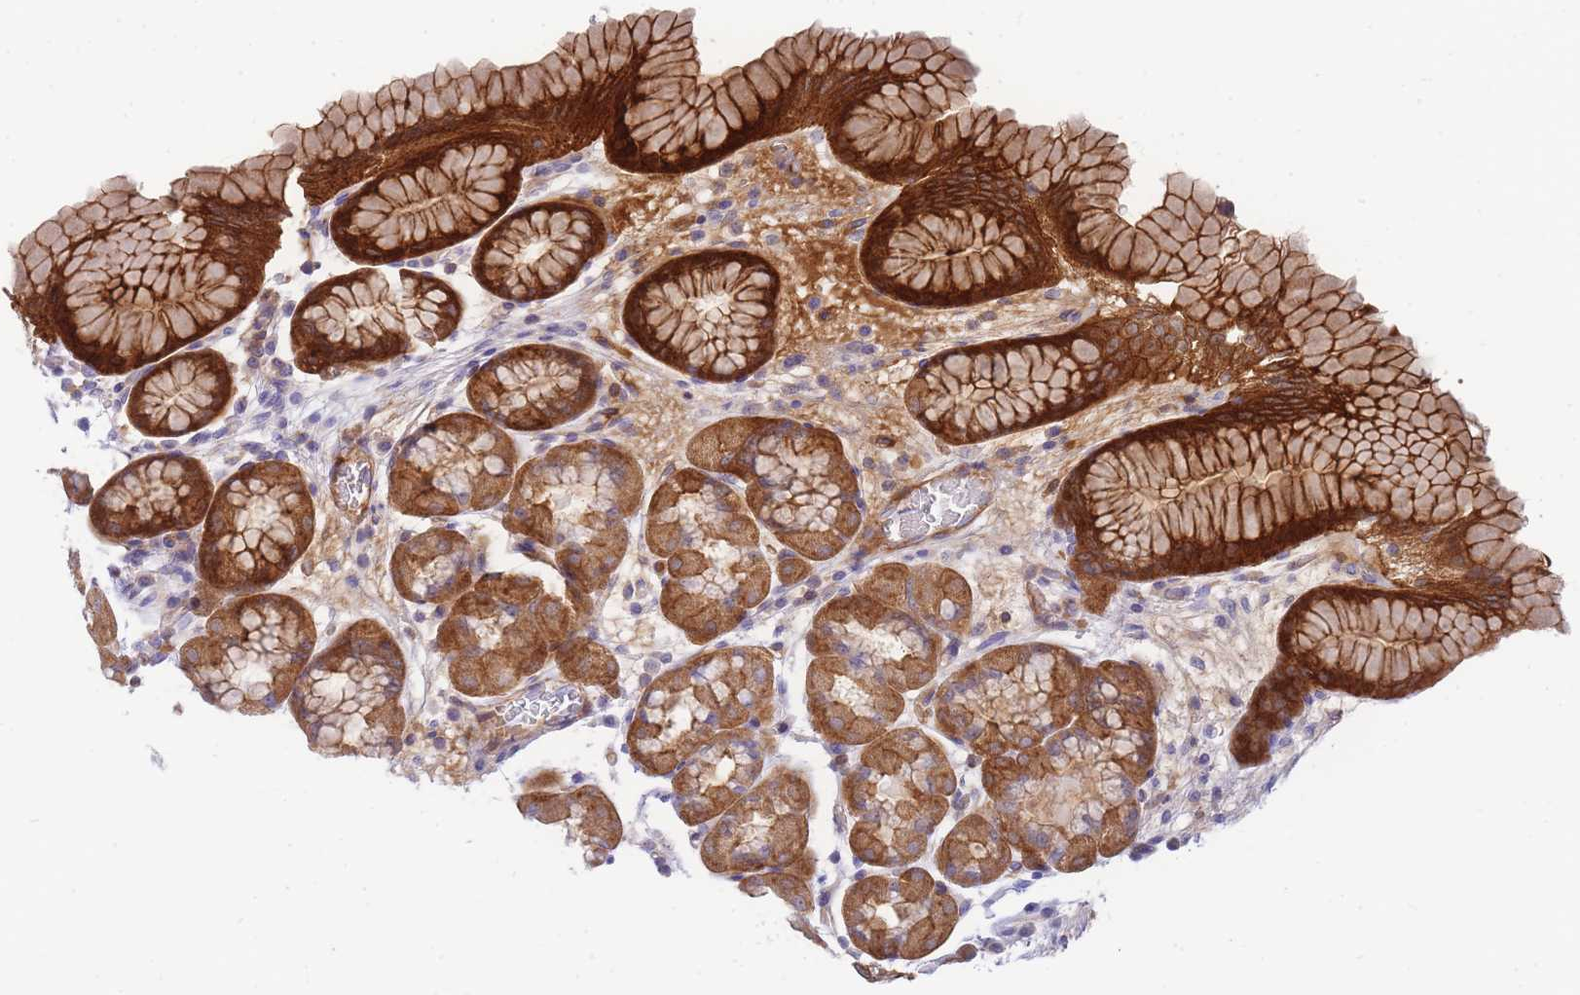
{"staining": {"intensity": "strong", "quantity": "25%-75%", "location": "cytoplasmic/membranous"}, "tissue": "stomach", "cell_type": "Glandular cells", "image_type": "normal", "snomed": [{"axis": "morphology", "description": "Normal tissue, NOS"}, {"axis": "topography", "description": "Stomach"}], "caption": "Brown immunohistochemical staining in benign stomach exhibits strong cytoplasmic/membranous expression in approximately 25%-75% of glandular cells. Nuclei are stained in blue.", "gene": "FBN3", "patient": {"sex": "male", "age": 42}}